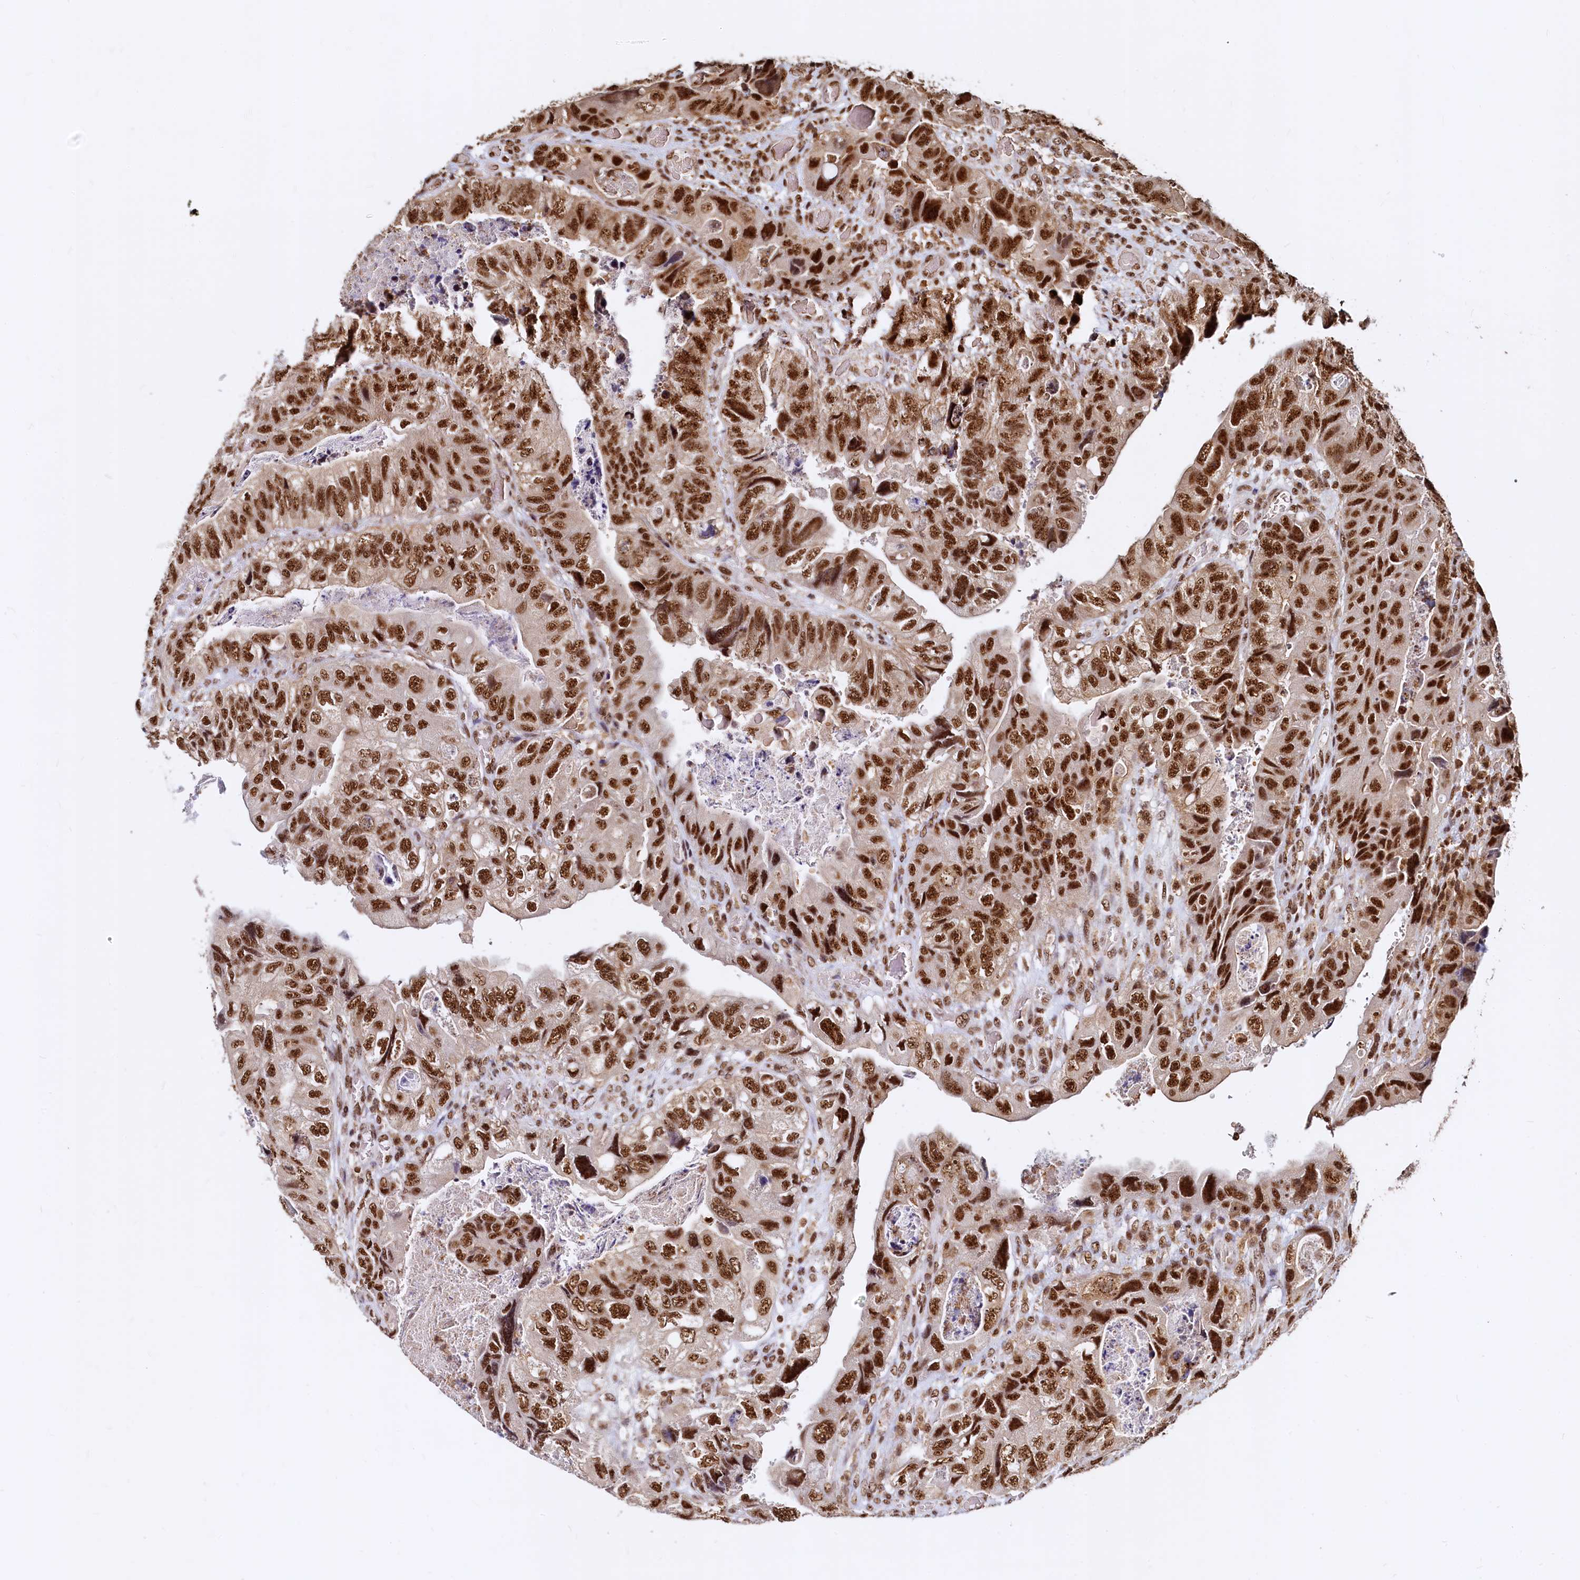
{"staining": {"intensity": "strong", "quantity": ">75%", "location": "cytoplasmic/membranous,nuclear"}, "tissue": "colorectal cancer", "cell_type": "Tumor cells", "image_type": "cancer", "snomed": [{"axis": "morphology", "description": "Adenocarcinoma, NOS"}, {"axis": "topography", "description": "Rectum"}], "caption": "Immunohistochemistry histopathology image of neoplastic tissue: human colorectal cancer stained using IHC displays high levels of strong protein expression localized specifically in the cytoplasmic/membranous and nuclear of tumor cells, appearing as a cytoplasmic/membranous and nuclear brown color.", "gene": "RSRC2", "patient": {"sex": "male", "age": 63}}